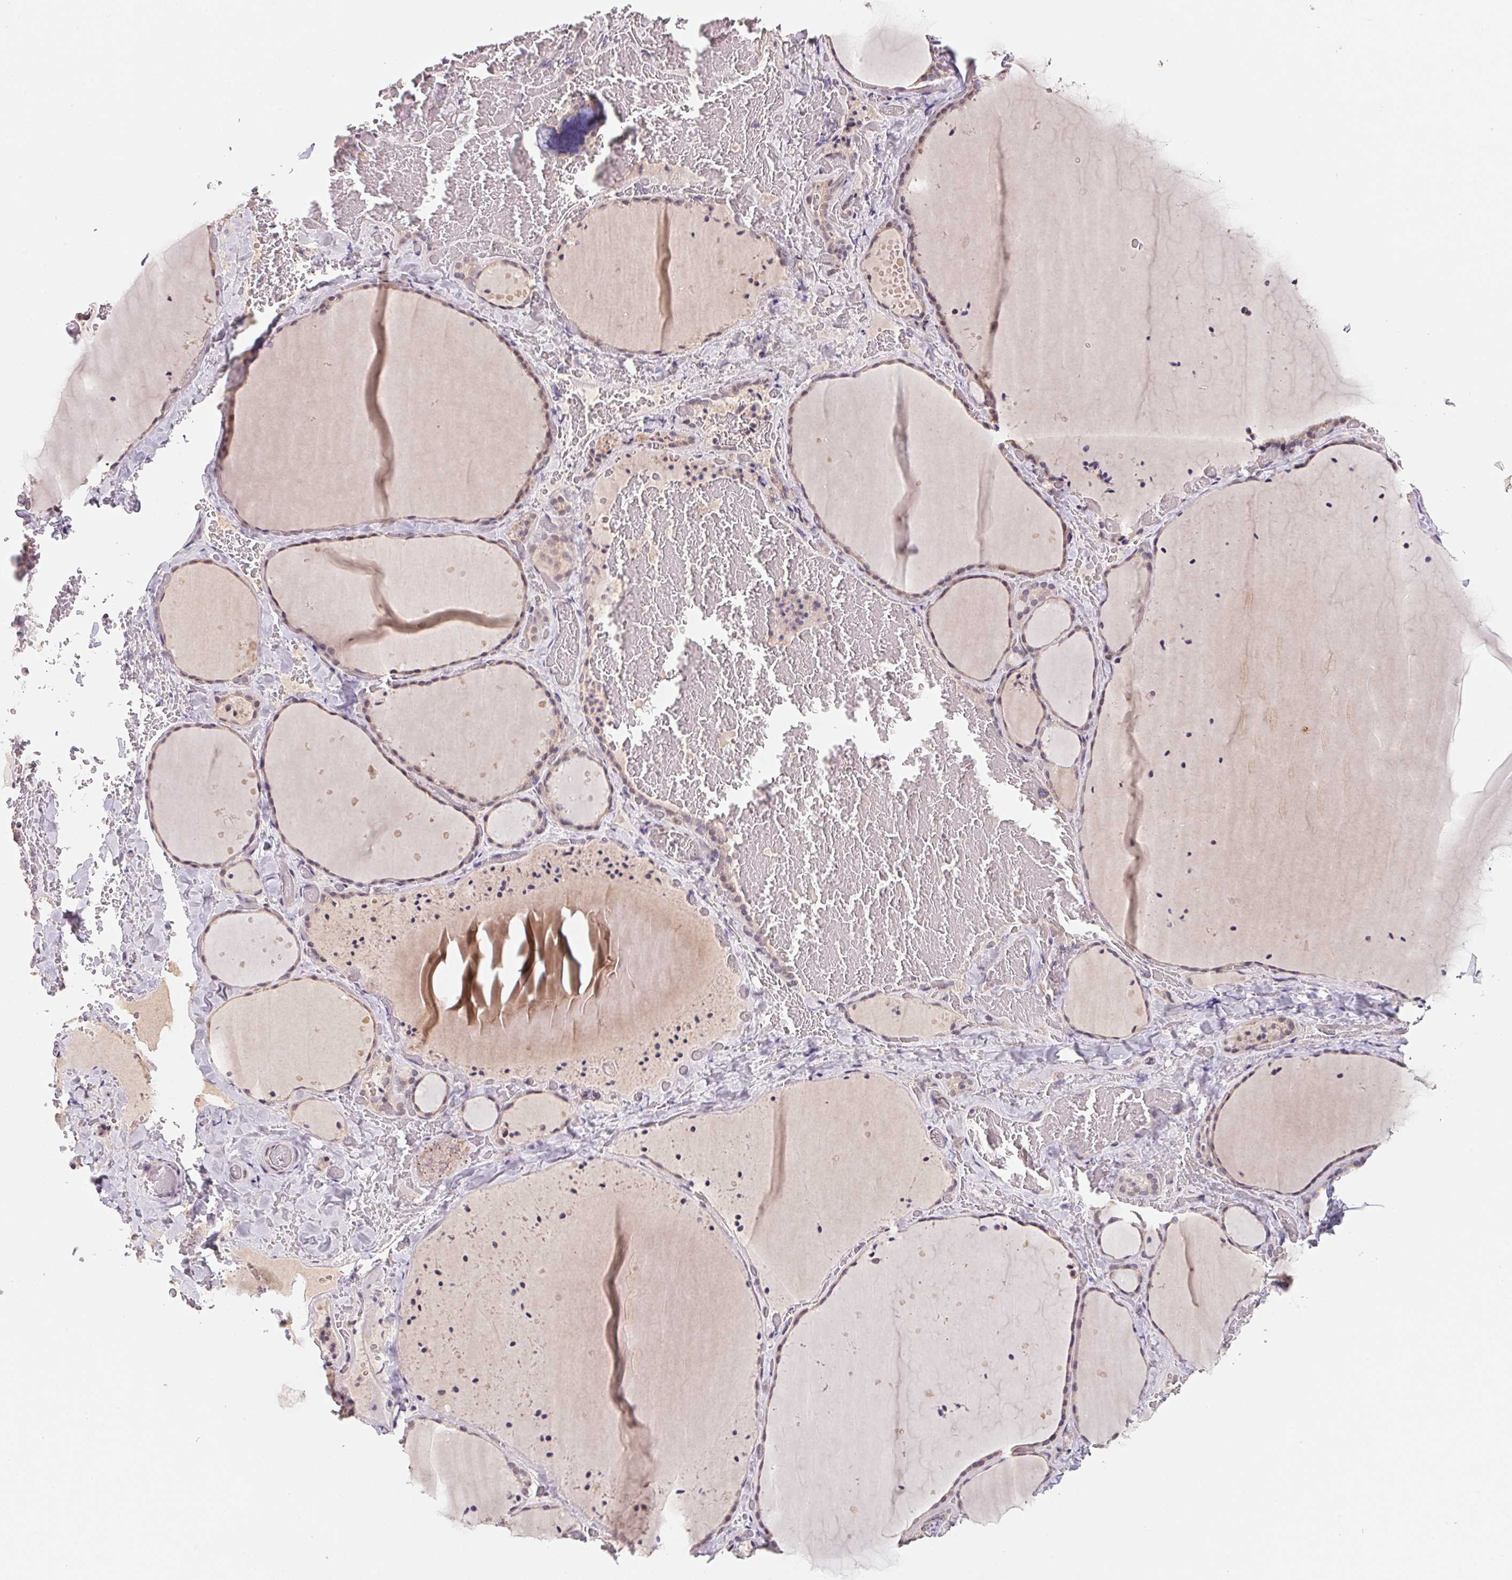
{"staining": {"intensity": "weak", "quantity": "<25%", "location": "cytoplasmic/membranous"}, "tissue": "thyroid gland", "cell_type": "Glandular cells", "image_type": "normal", "snomed": [{"axis": "morphology", "description": "Normal tissue, NOS"}, {"axis": "topography", "description": "Thyroid gland"}], "caption": "Immunohistochemistry of benign human thyroid gland shows no expression in glandular cells. (DAB (3,3'-diaminobenzidine) immunohistochemistry visualized using brightfield microscopy, high magnification).", "gene": "KIFC1", "patient": {"sex": "female", "age": 36}}